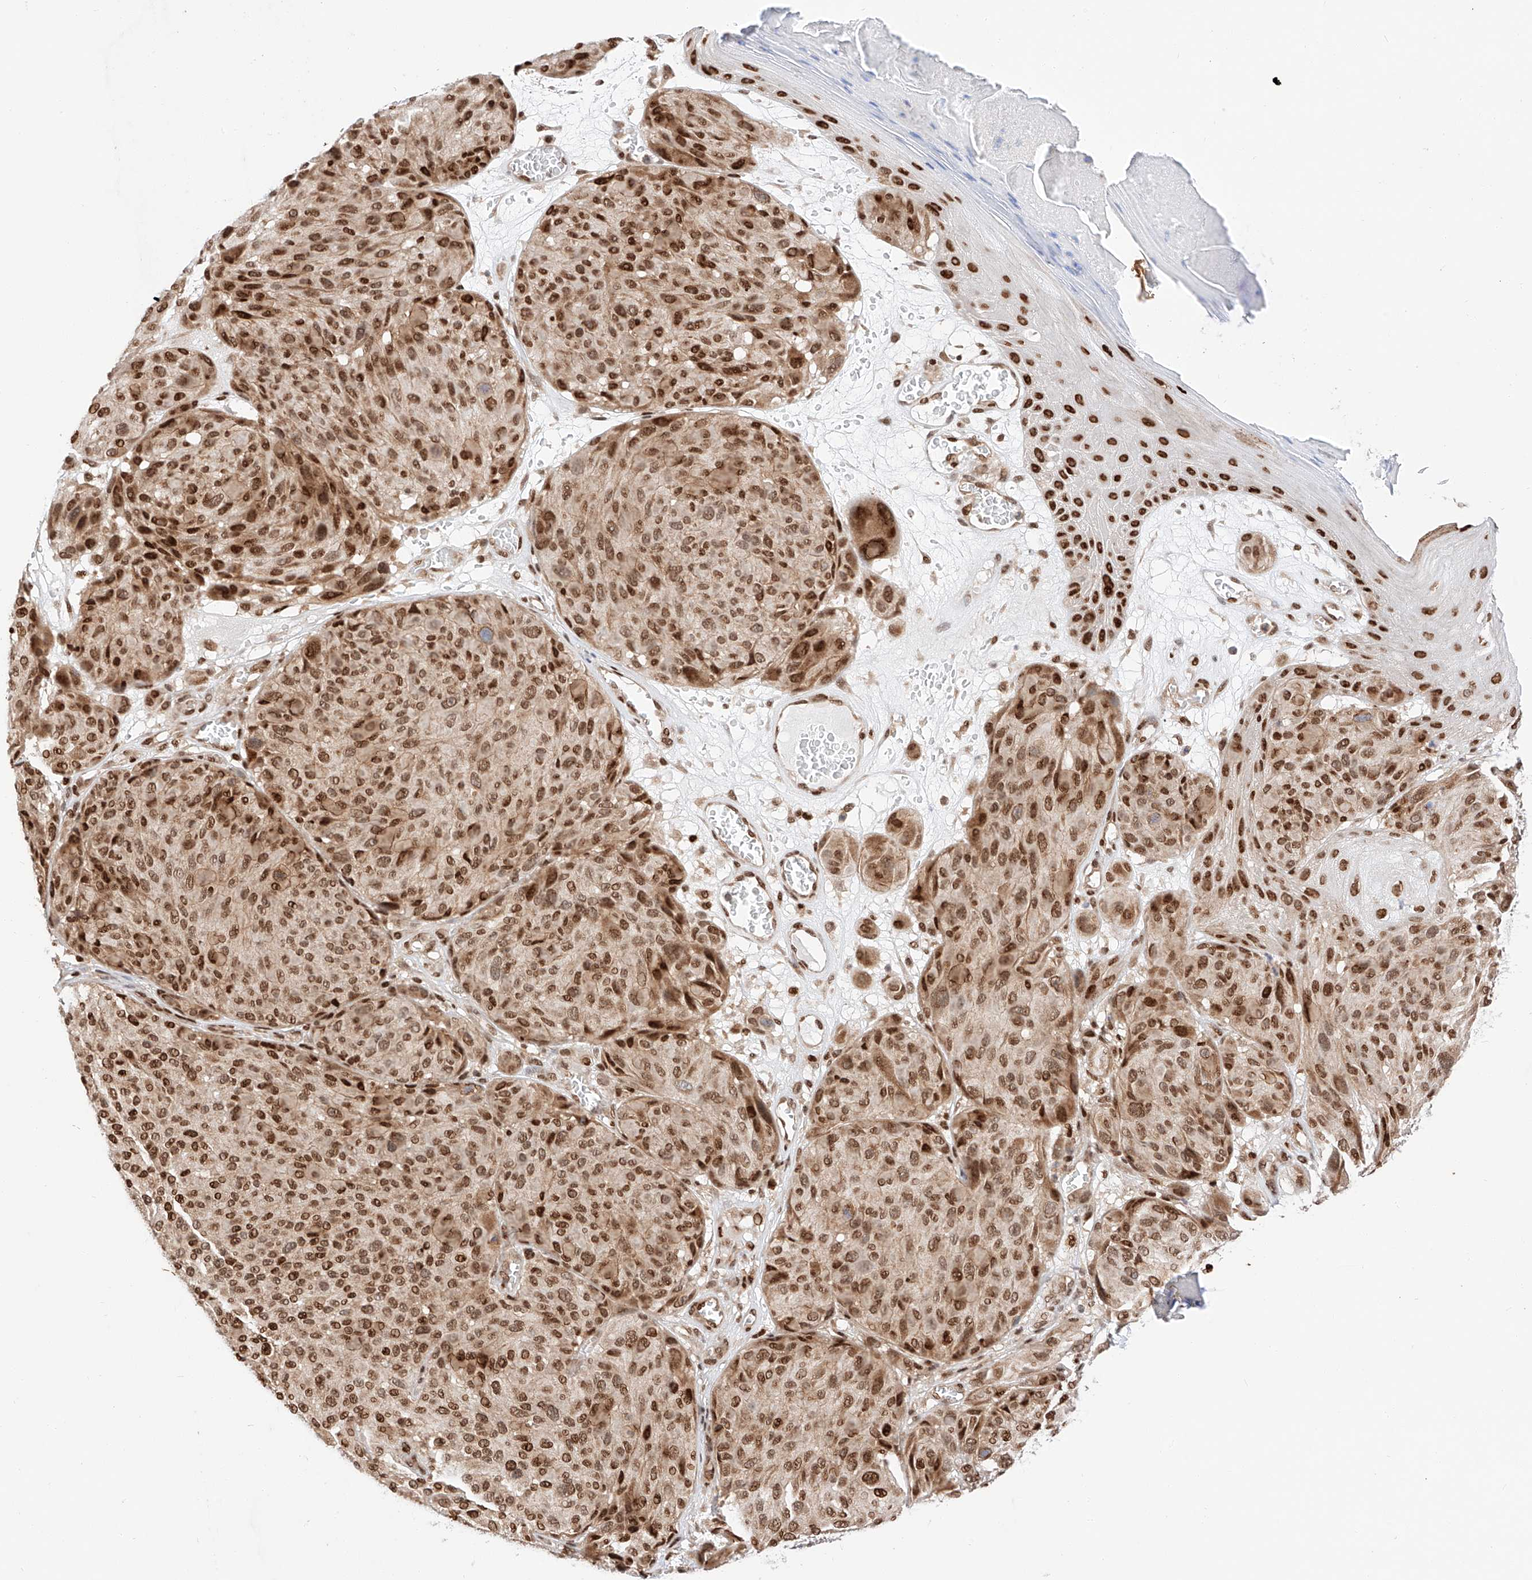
{"staining": {"intensity": "strong", "quantity": ">75%", "location": "nuclear"}, "tissue": "melanoma", "cell_type": "Tumor cells", "image_type": "cancer", "snomed": [{"axis": "morphology", "description": "Malignant melanoma, NOS"}, {"axis": "topography", "description": "Skin"}], "caption": "Protein positivity by immunohistochemistry reveals strong nuclear staining in approximately >75% of tumor cells in melanoma. (IHC, brightfield microscopy, high magnification).", "gene": "HDAC9", "patient": {"sex": "male", "age": 83}}